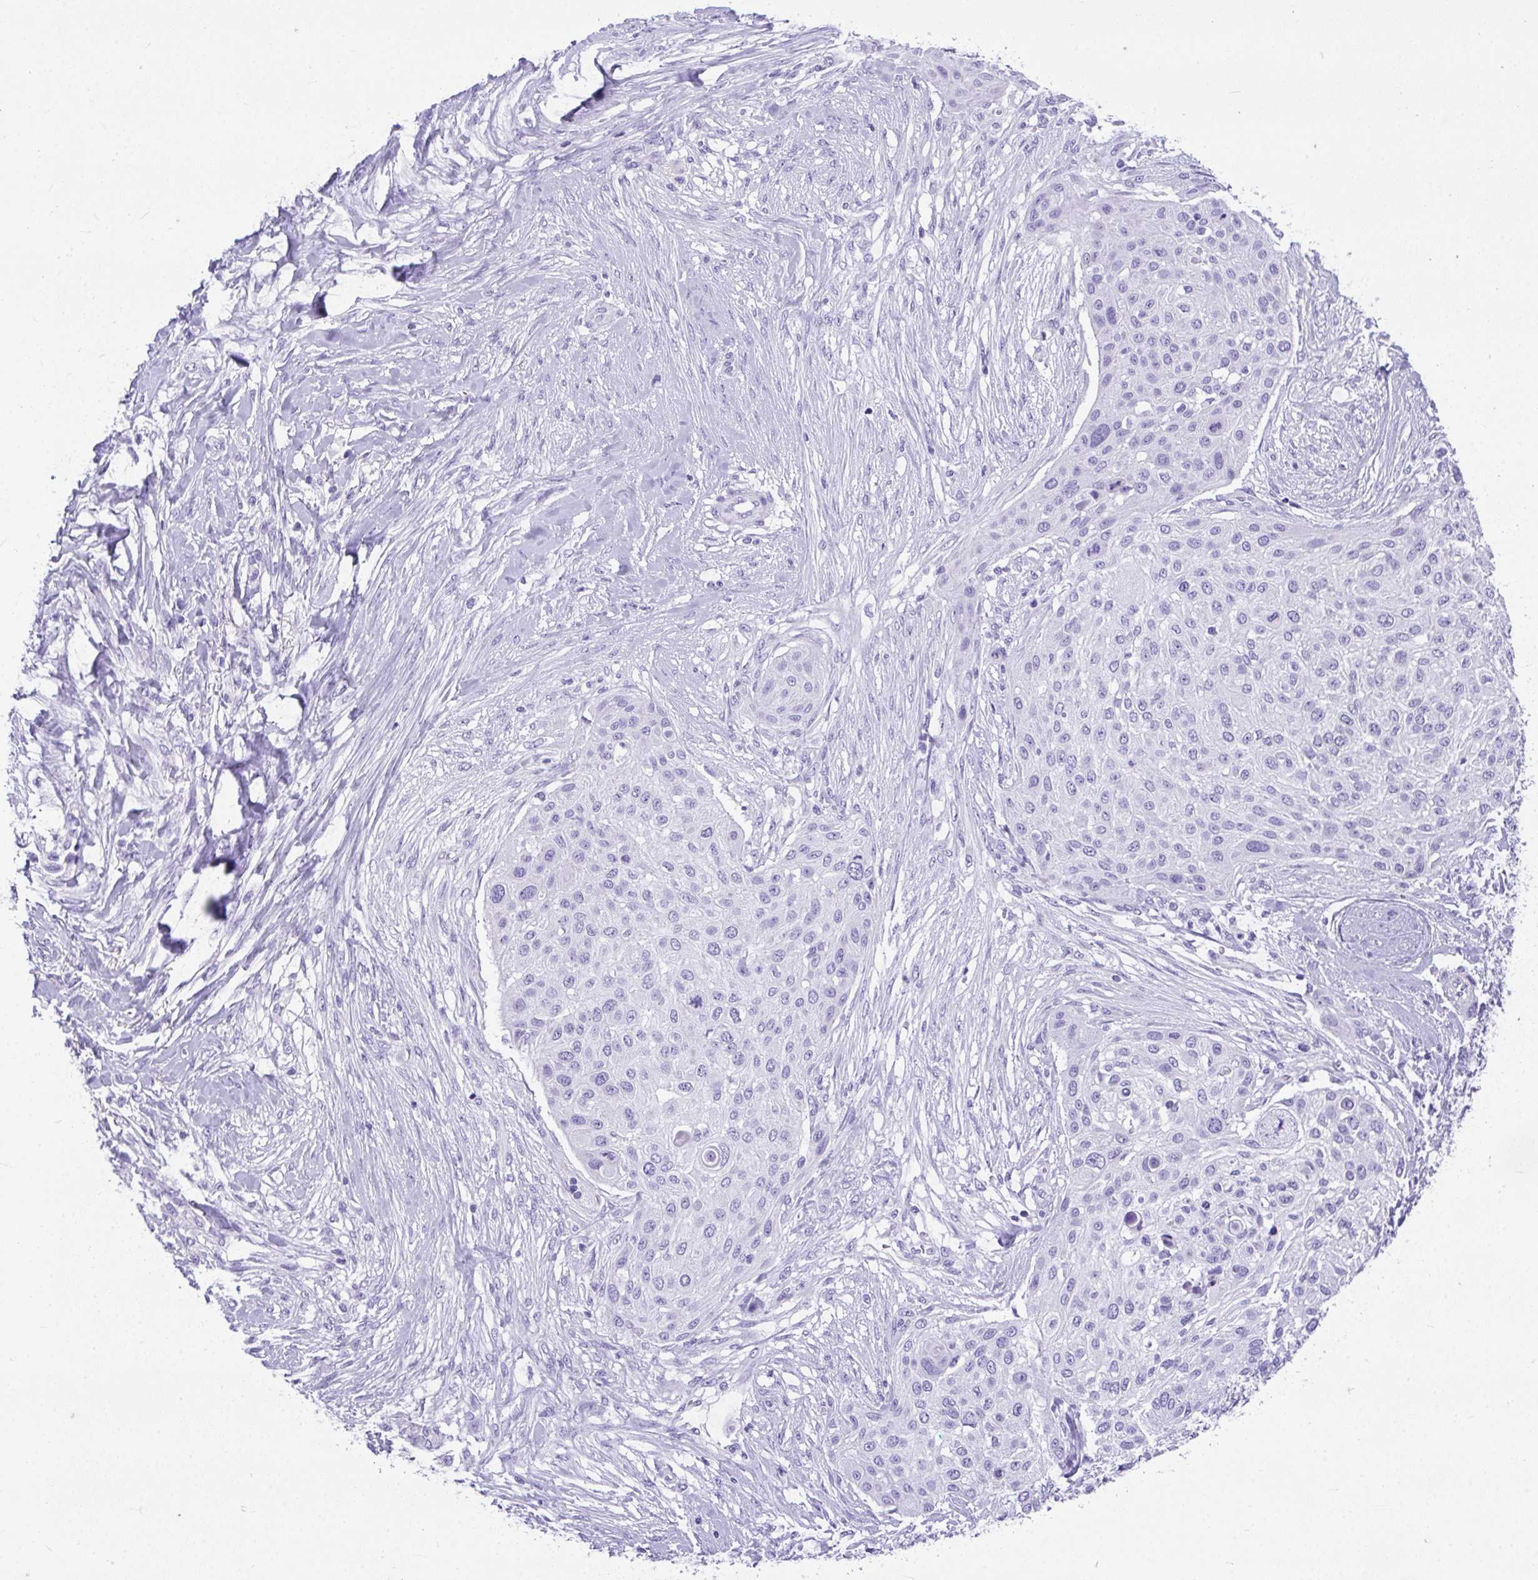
{"staining": {"intensity": "negative", "quantity": "none", "location": "none"}, "tissue": "skin cancer", "cell_type": "Tumor cells", "image_type": "cancer", "snomed": [{"axis": "morphology", "description": "Squamous cell carcinoma, NOS"}, {"axis": "topography", "description": "Skin"}], "caption": "Squamous cell carcinoma (skin) stained for a protein using IHC exhibits no expression tumor cells.", "gene": "AVIL", "patient": {"sex": "female", "age": 87}}